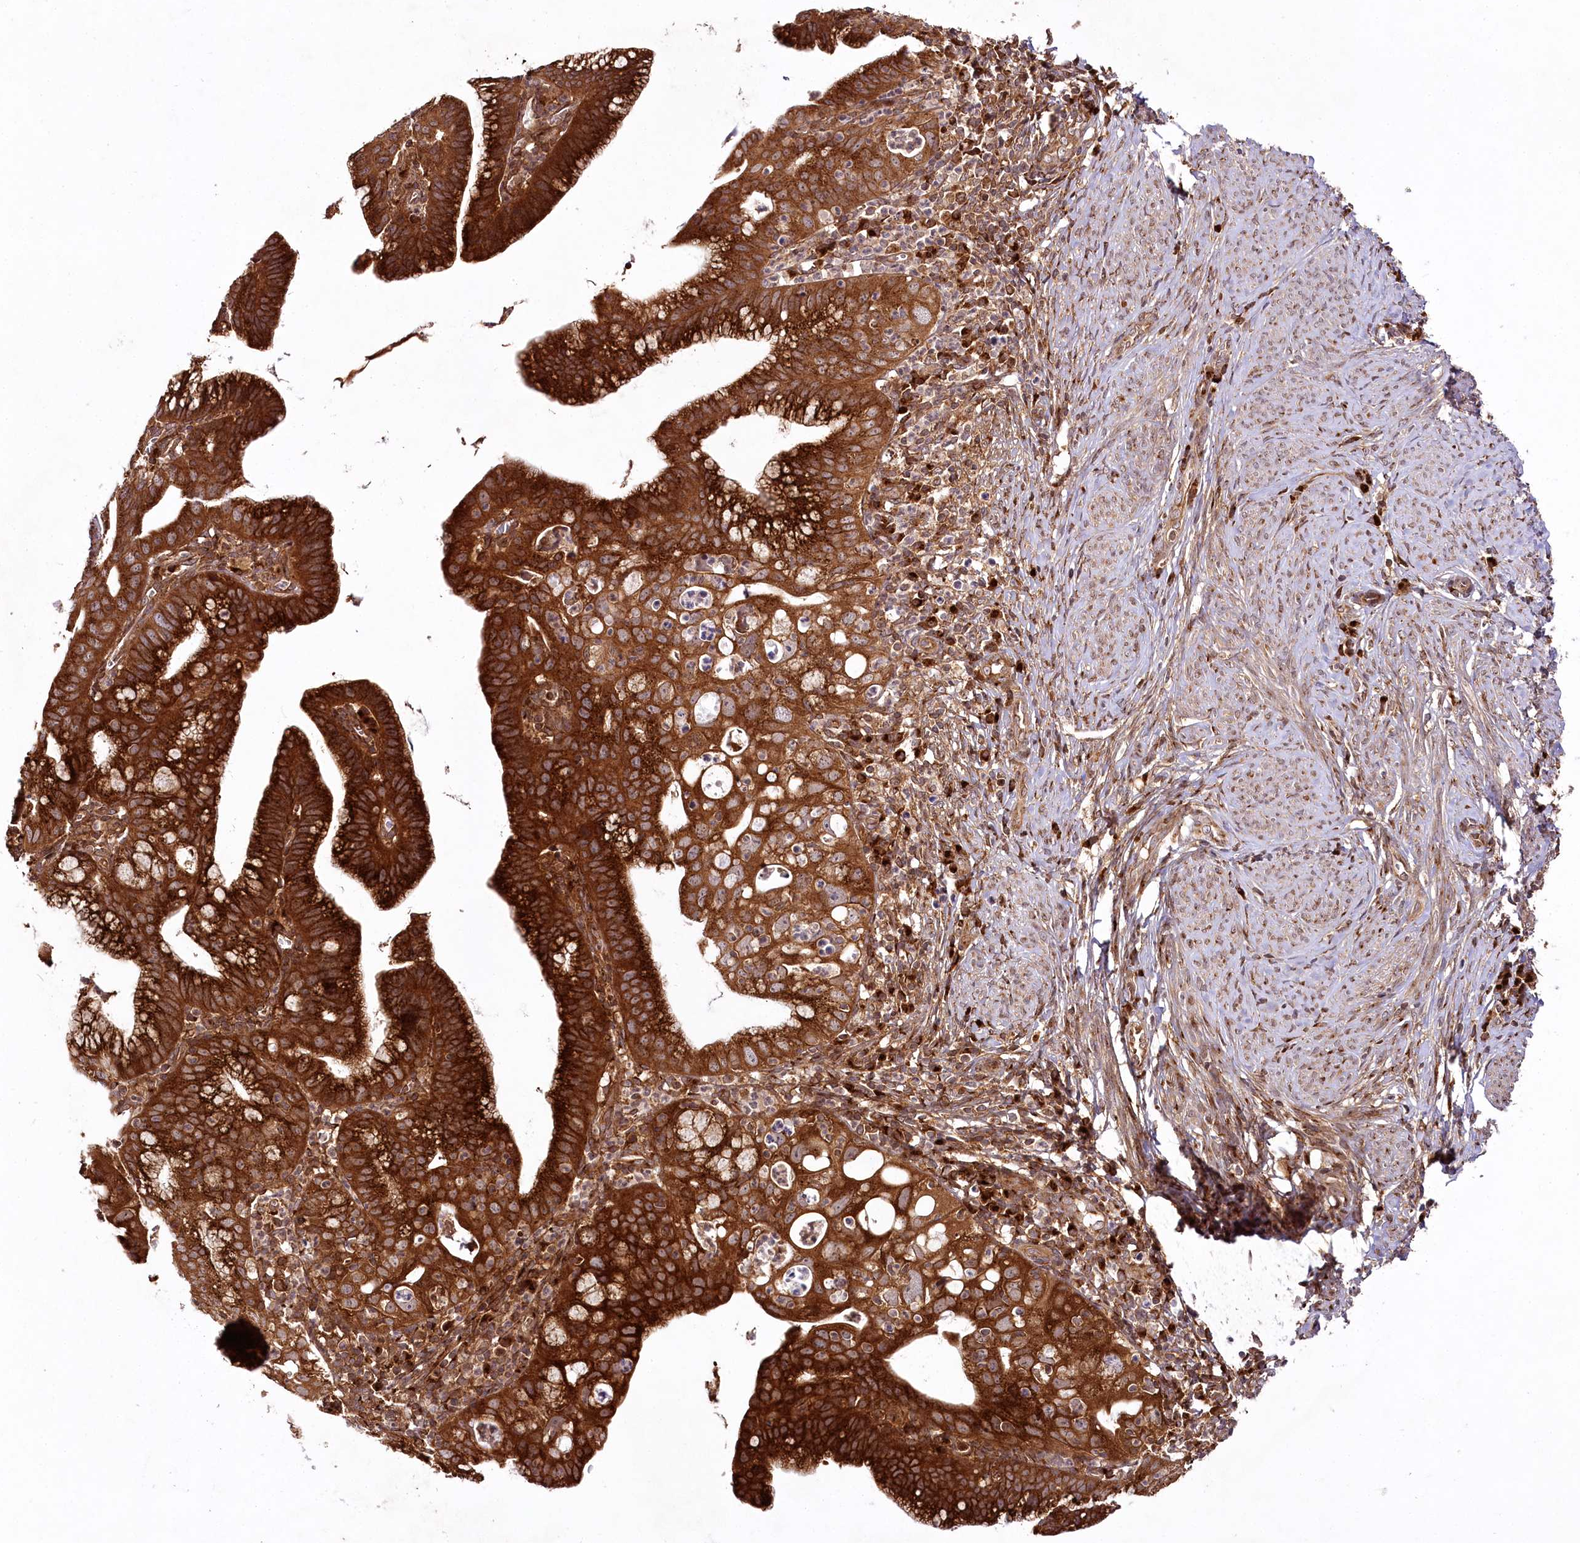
{"staining": {"intensity": "strong", "quantity": ">75%", "location": "cytoplasmic/membranous"}, "tissue": "cervical cancer", "cell_type": "Tumor cells", "image_type": "cancer", "snomed": [{"axis": "morphology", "description": "Adenocarcinoma, NOS"}, {"axis": "topography", "description": "Cervix"}], "caption": "This image shows IHC staining of cervical cancer, with high strong cytoplasmic/membranous positivity in about >75% of tumor cells.", "gene": "COPG1", "patient": {"sex": "female", "age": 36}}